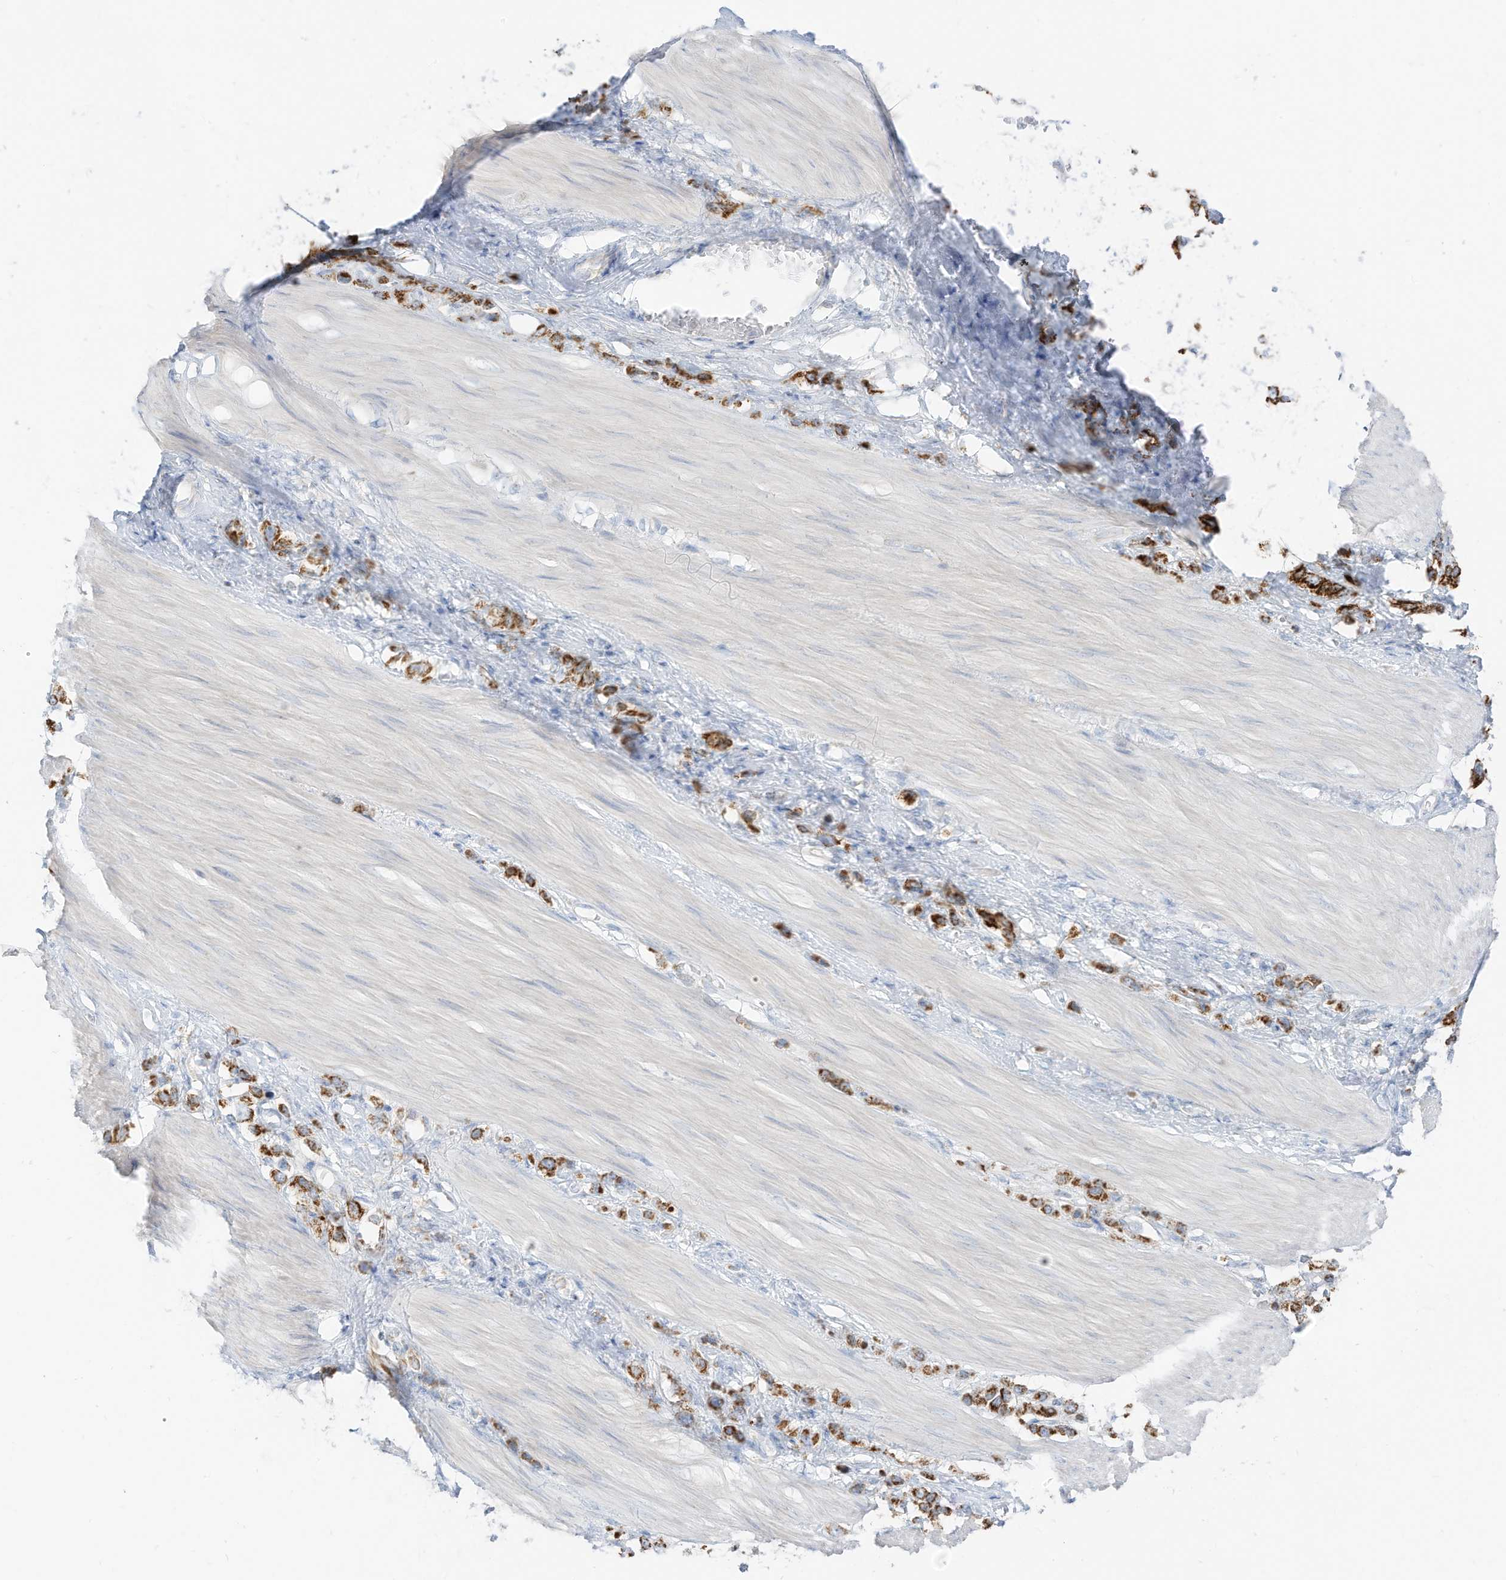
{"staining": {"intensity": "moderate", "quantity": ">75%", "location": "cytoplasmic/membranous"}, "tissue": "stomach cancer", "cell_type": "Tumor cells", "image_type": "cancer", "snomed": [{"axis": "morphology", "description": "Adenocarcinoma, NOS"}, {"axis": "topography", "description": "Stomach"}], "caption": "Adenocarcinoma (stomach) stained with a protein marker displays moderate staining in tumor cells.", "gene": "ETHE1", "patient": {"sex": "female", "age": 65}}